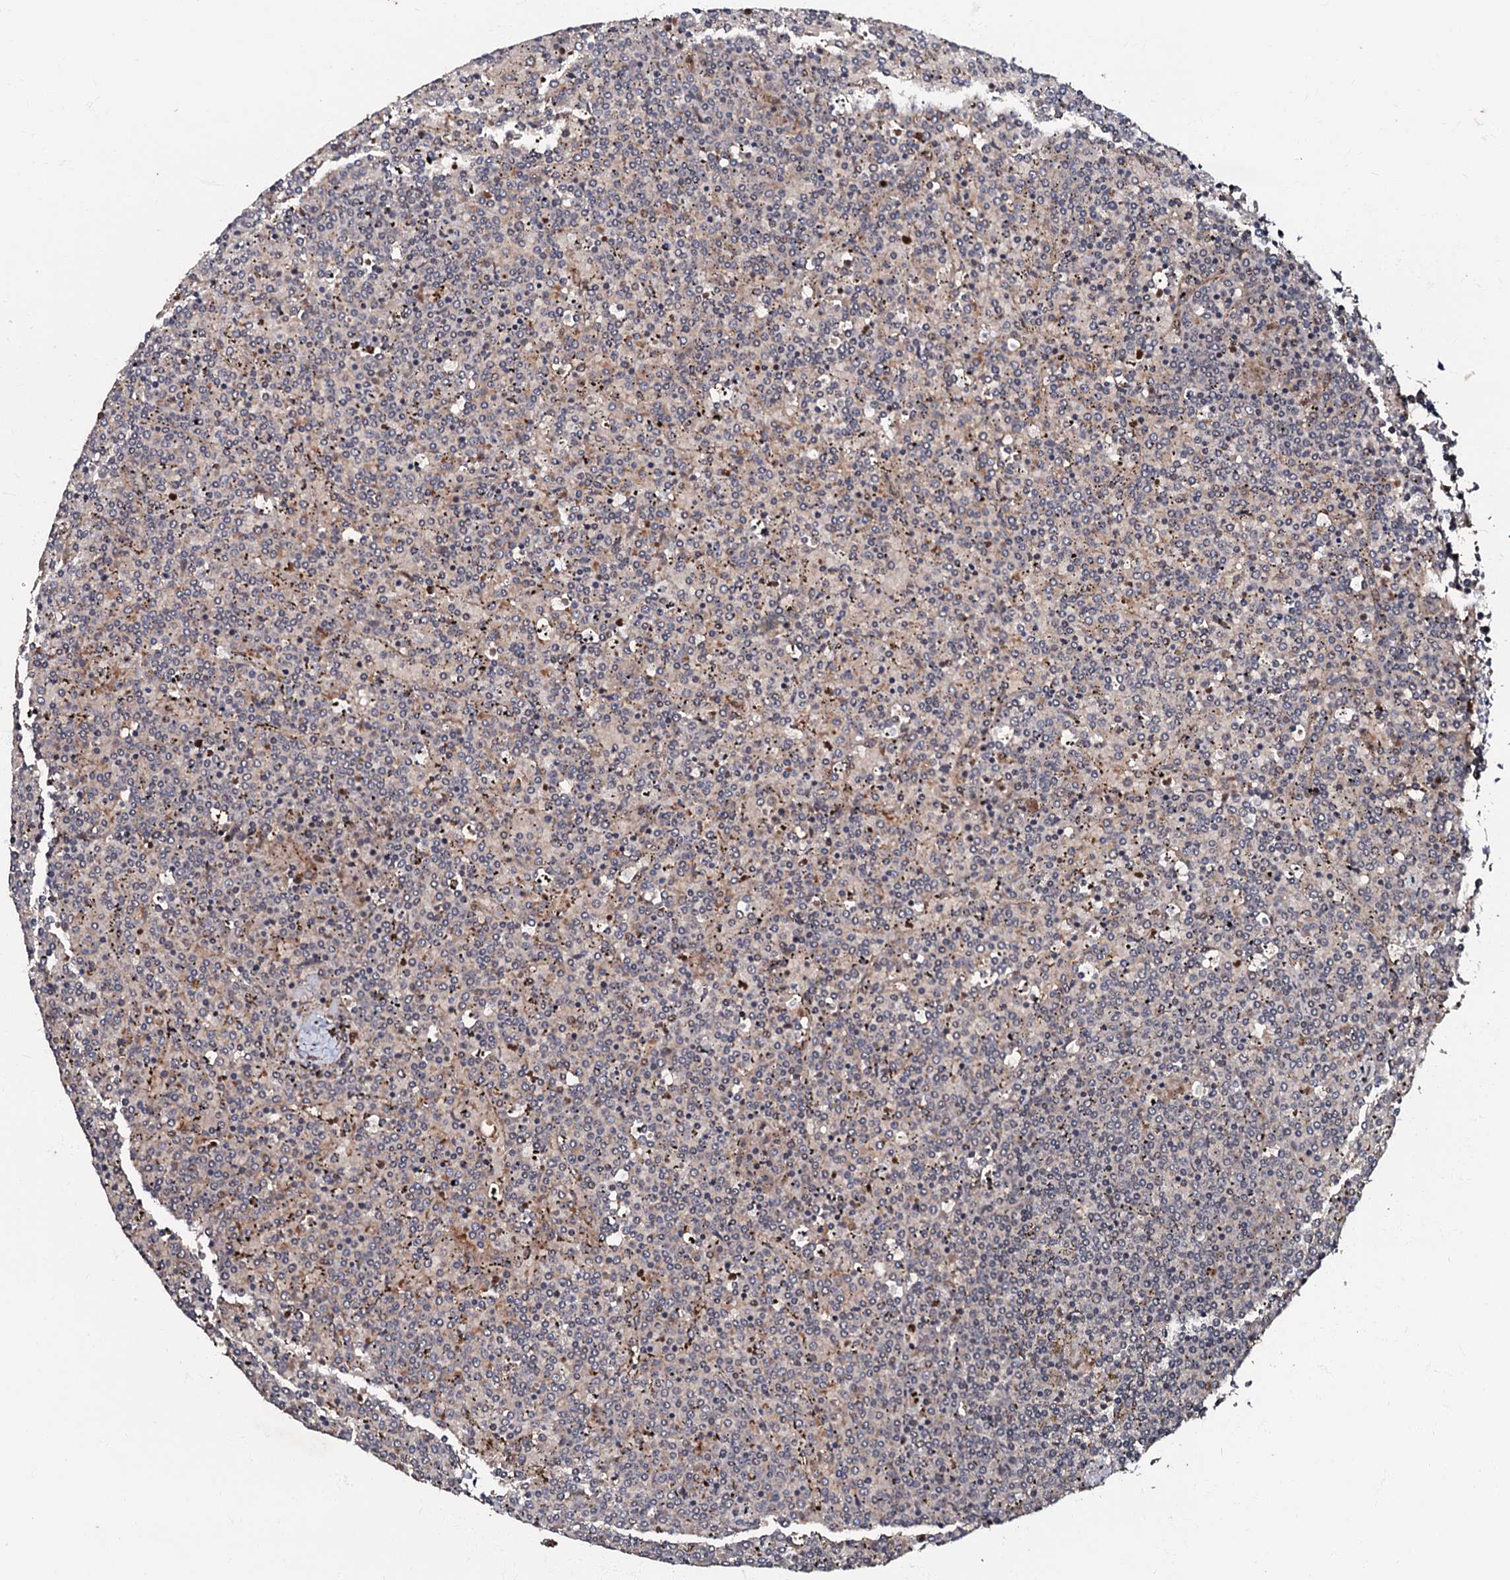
{"staining": {"intensity": "negative", "quantity": "none", "location": "none"}, "tissue": "lymphoma", "cell_type": "Tumor cells", "image_type": "cancer", "snomed": [{"axis": "morphology", "description": "Malignant lymphoma, non-Hodgkin's type, Low grade"}, {"axis": "topography", "description": "Spleen"}], "caption": "There is no significant expression in tumor cells of lymphoma.", "gene": "MANSC4", "patient": {"sex": "female", "age": 19}}